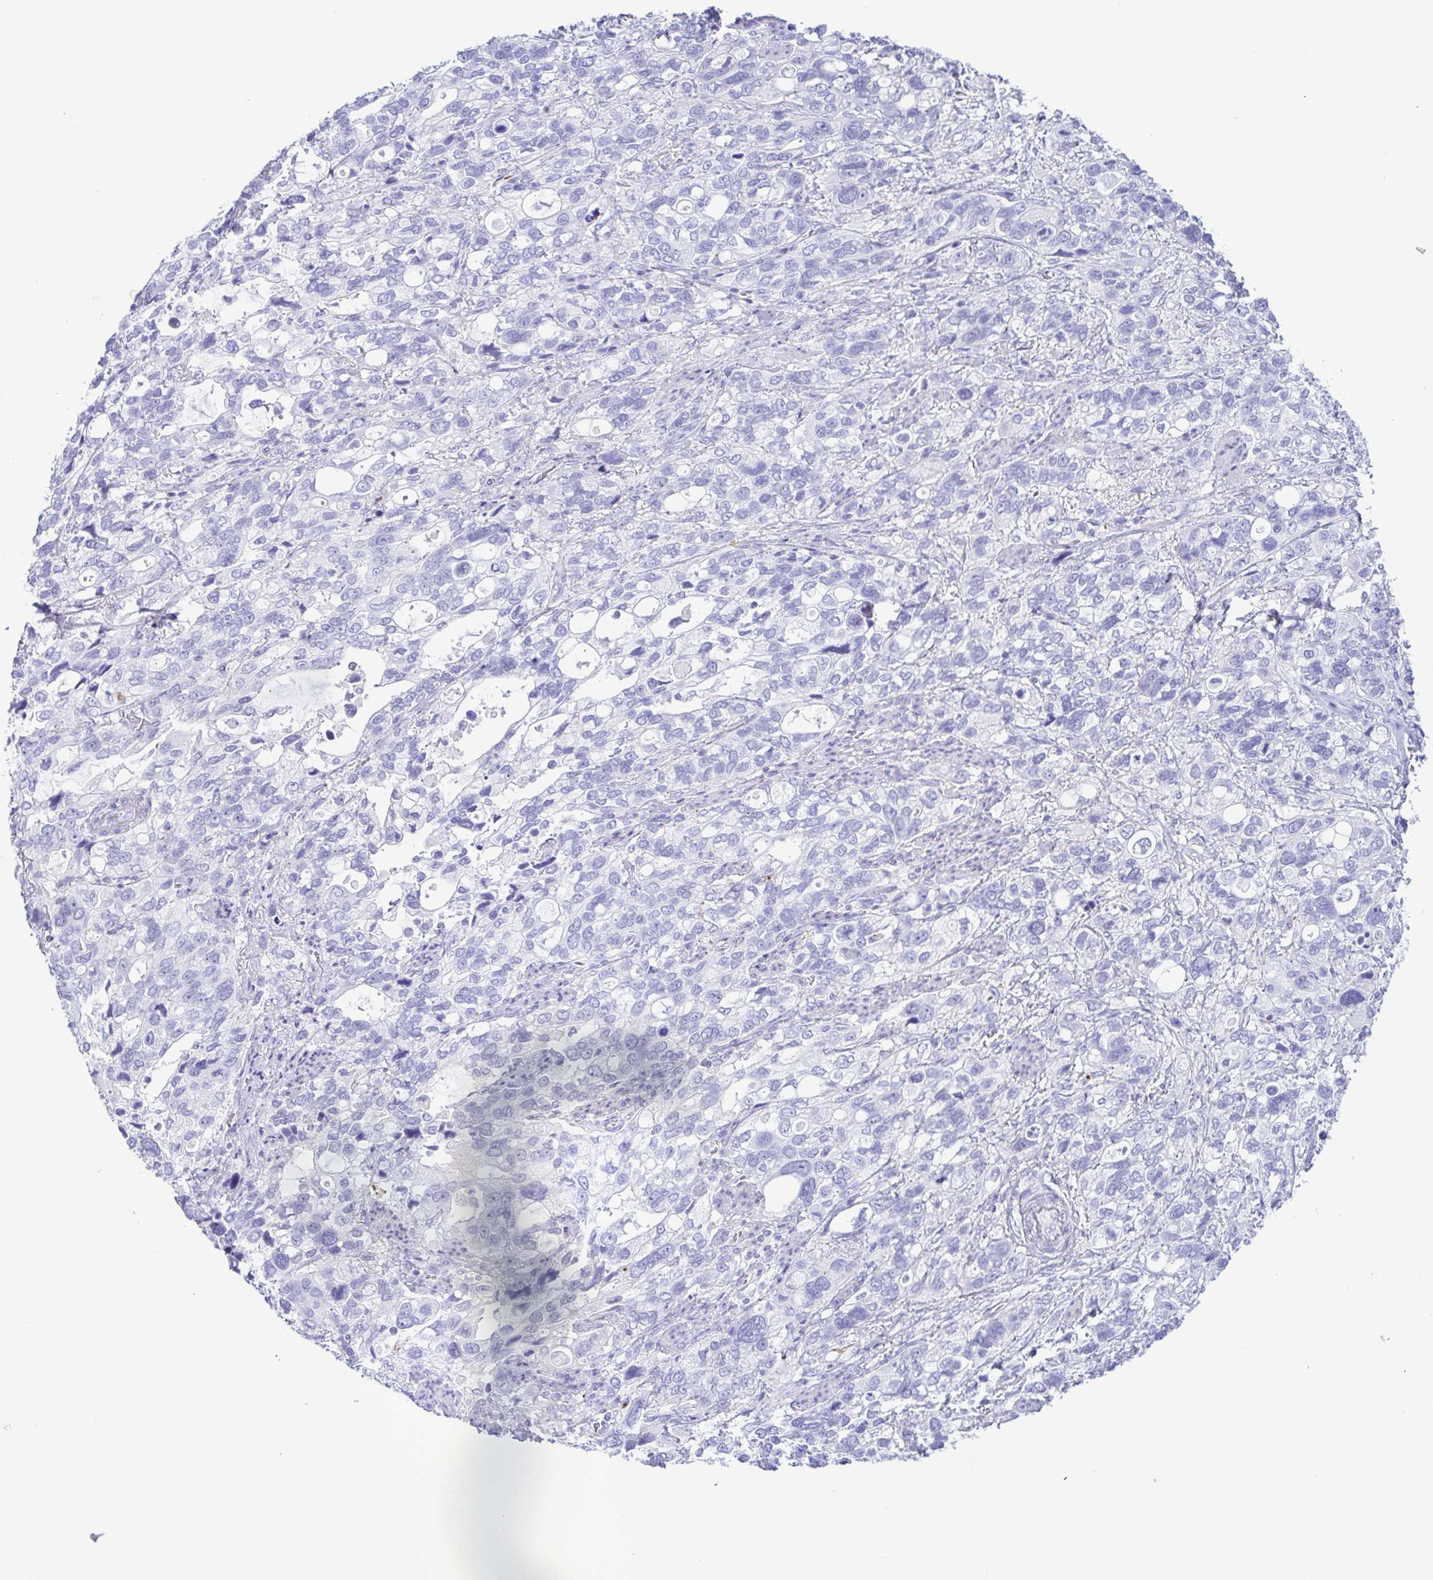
{"staining": {"intensity": "negative", "quantity": "none", "location": "none"}, "tissue": "stomach cancer", "cell_type": "Tumor cells", "image_type": "cancer", "snomed": [{"axis": "morphology", "description": "Adenocarcinoma, NOS"}, {"axis": "topography", "description": "Stomach, upper"}], "caption": "Tumor cells are negative for protein expression in human stomach cancer.", "gene": "GPR182", "patient": {"sex": "female", "age": 81}}